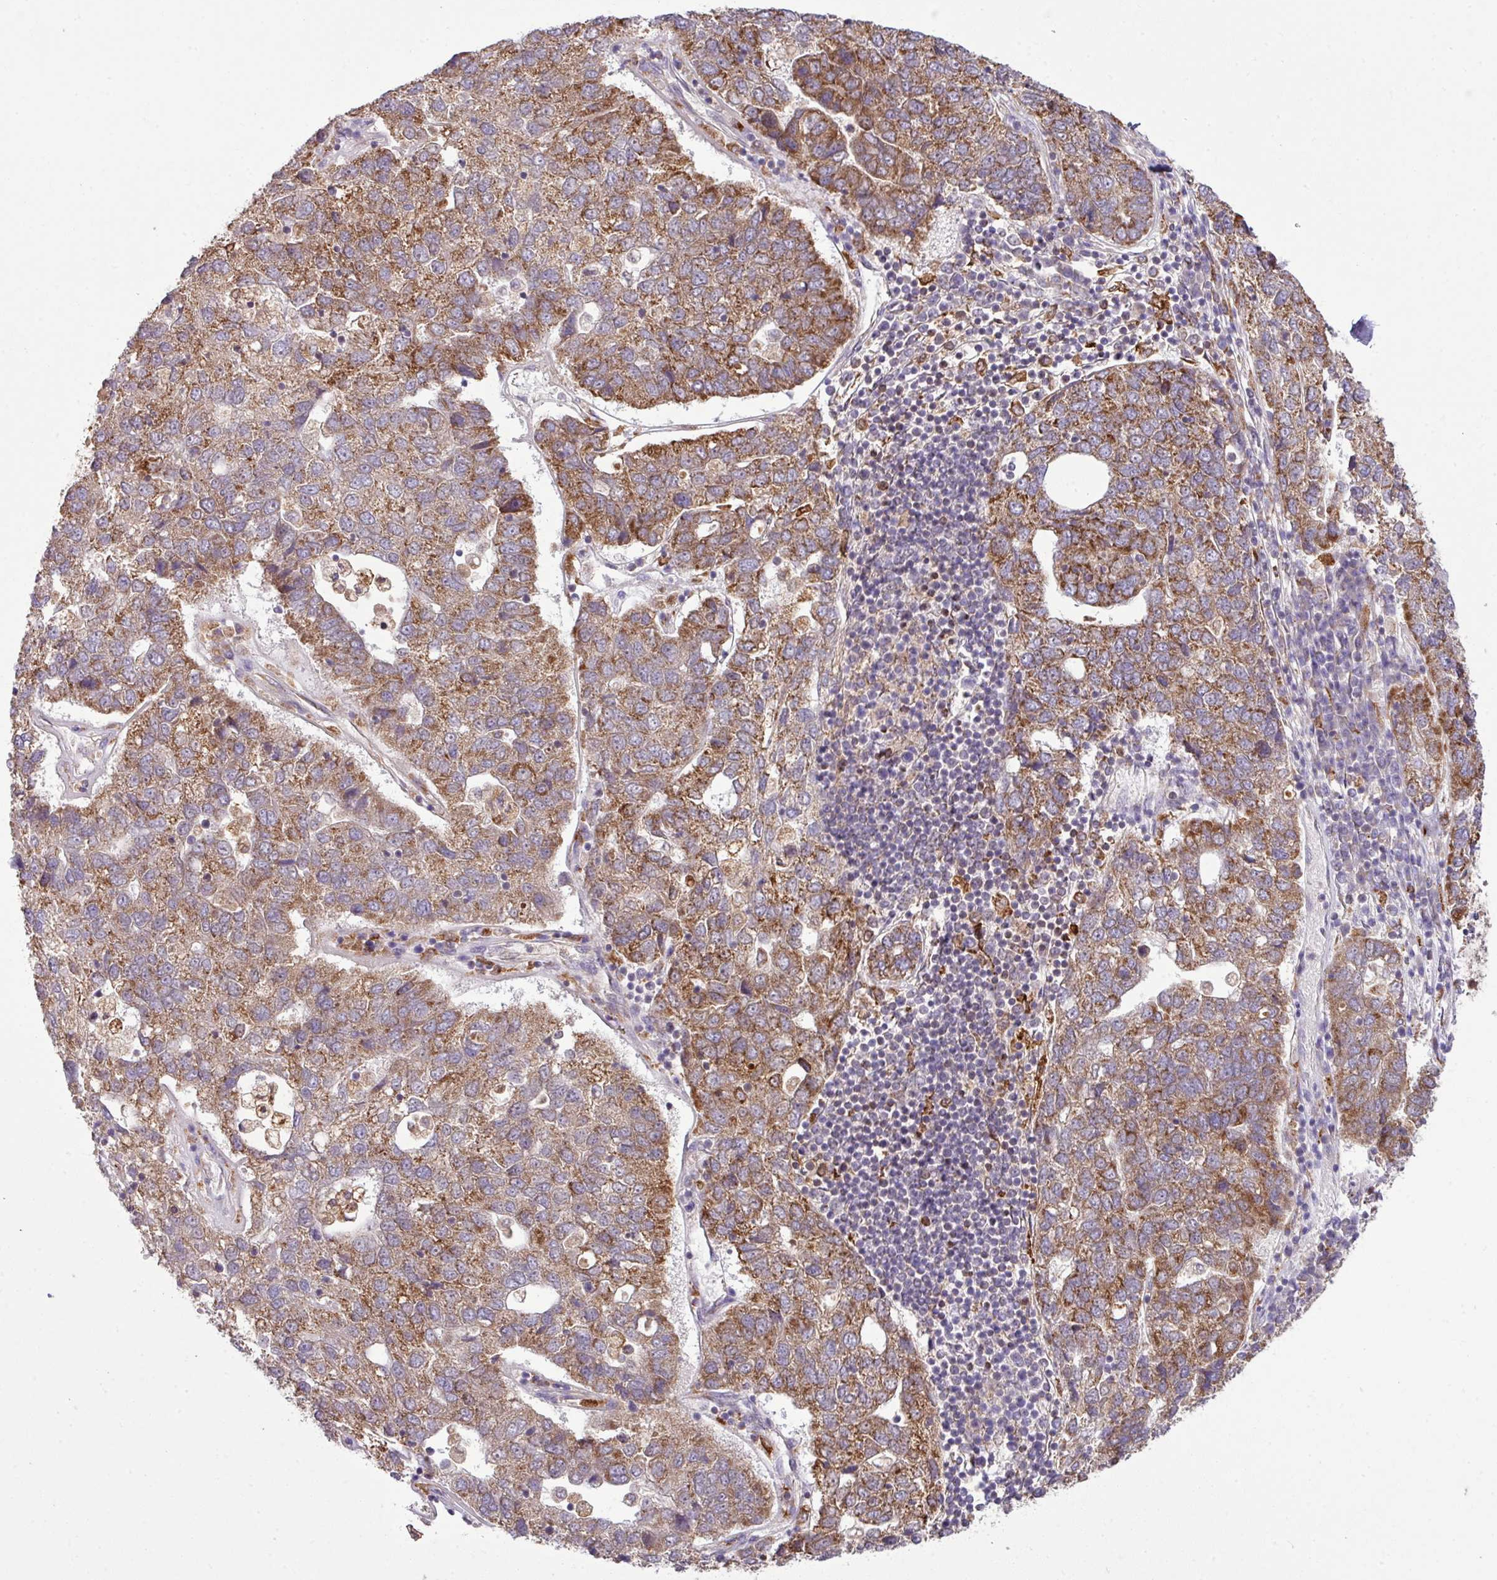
{"staining": {"intensity": "moderate", "quantity": ">75%", "location": "cytoplasmic/membranous"}, "tissue": "pancreatic cancer", "cell_type": "Tumor cells", "image_type": "cancer", "snomed": [{"axis": "morphology", "description": "Adenocarcinoma, NOS"}, {"axis": "topography", "description": "Pancreas"}], "caption": "This photomicrograph exhibits immunohistochemistry staining of human adenocarcinoma (pancreatic), with medium moderate cytoplasmic/membranous expression in about >75% of tumor cells.", "gene": "SMCO4", "patient": {"sex": "female", "age": 61}}